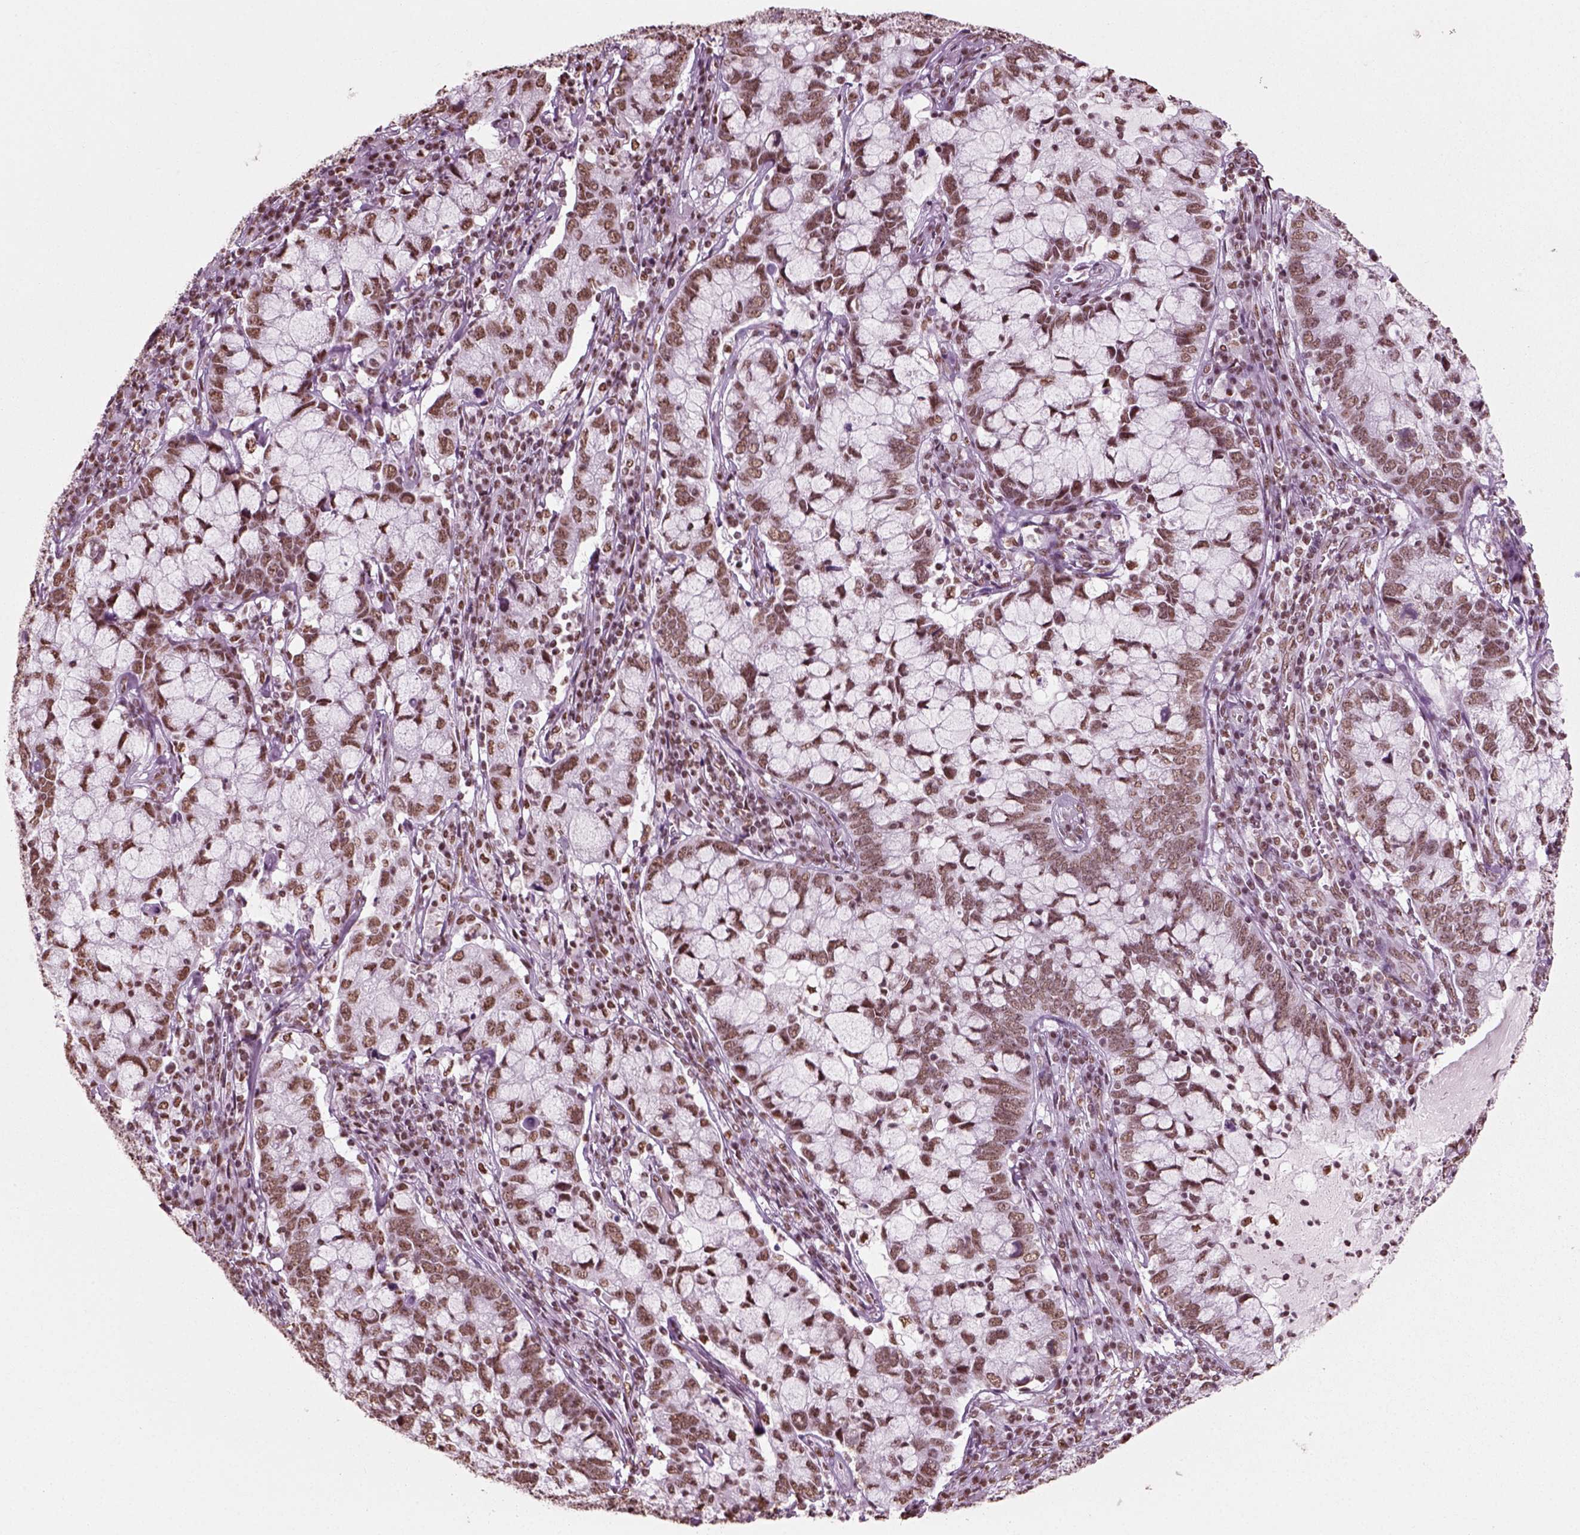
{"staining": {"intensity": "moderate", "quantity": ">75%", "location": "nuclear"}, "tissue": "cervical cancer", "cell_type": "Tumor cells", "image_type": "cancer", "snomed": [{"axis": "morphology", "description": "Adenocarcinoma, NOS"}, {"axis": "topography", "description": "Cervix"}], "caption": "IHC histopathology image of human cervical cancer stained for a protein (brown), which demonstrates medium levels of moderate nuclear expression in approximately >75% of tumor cells.", "gene": "POLR1H", "patient": {"sex": "female", "age": 40}}